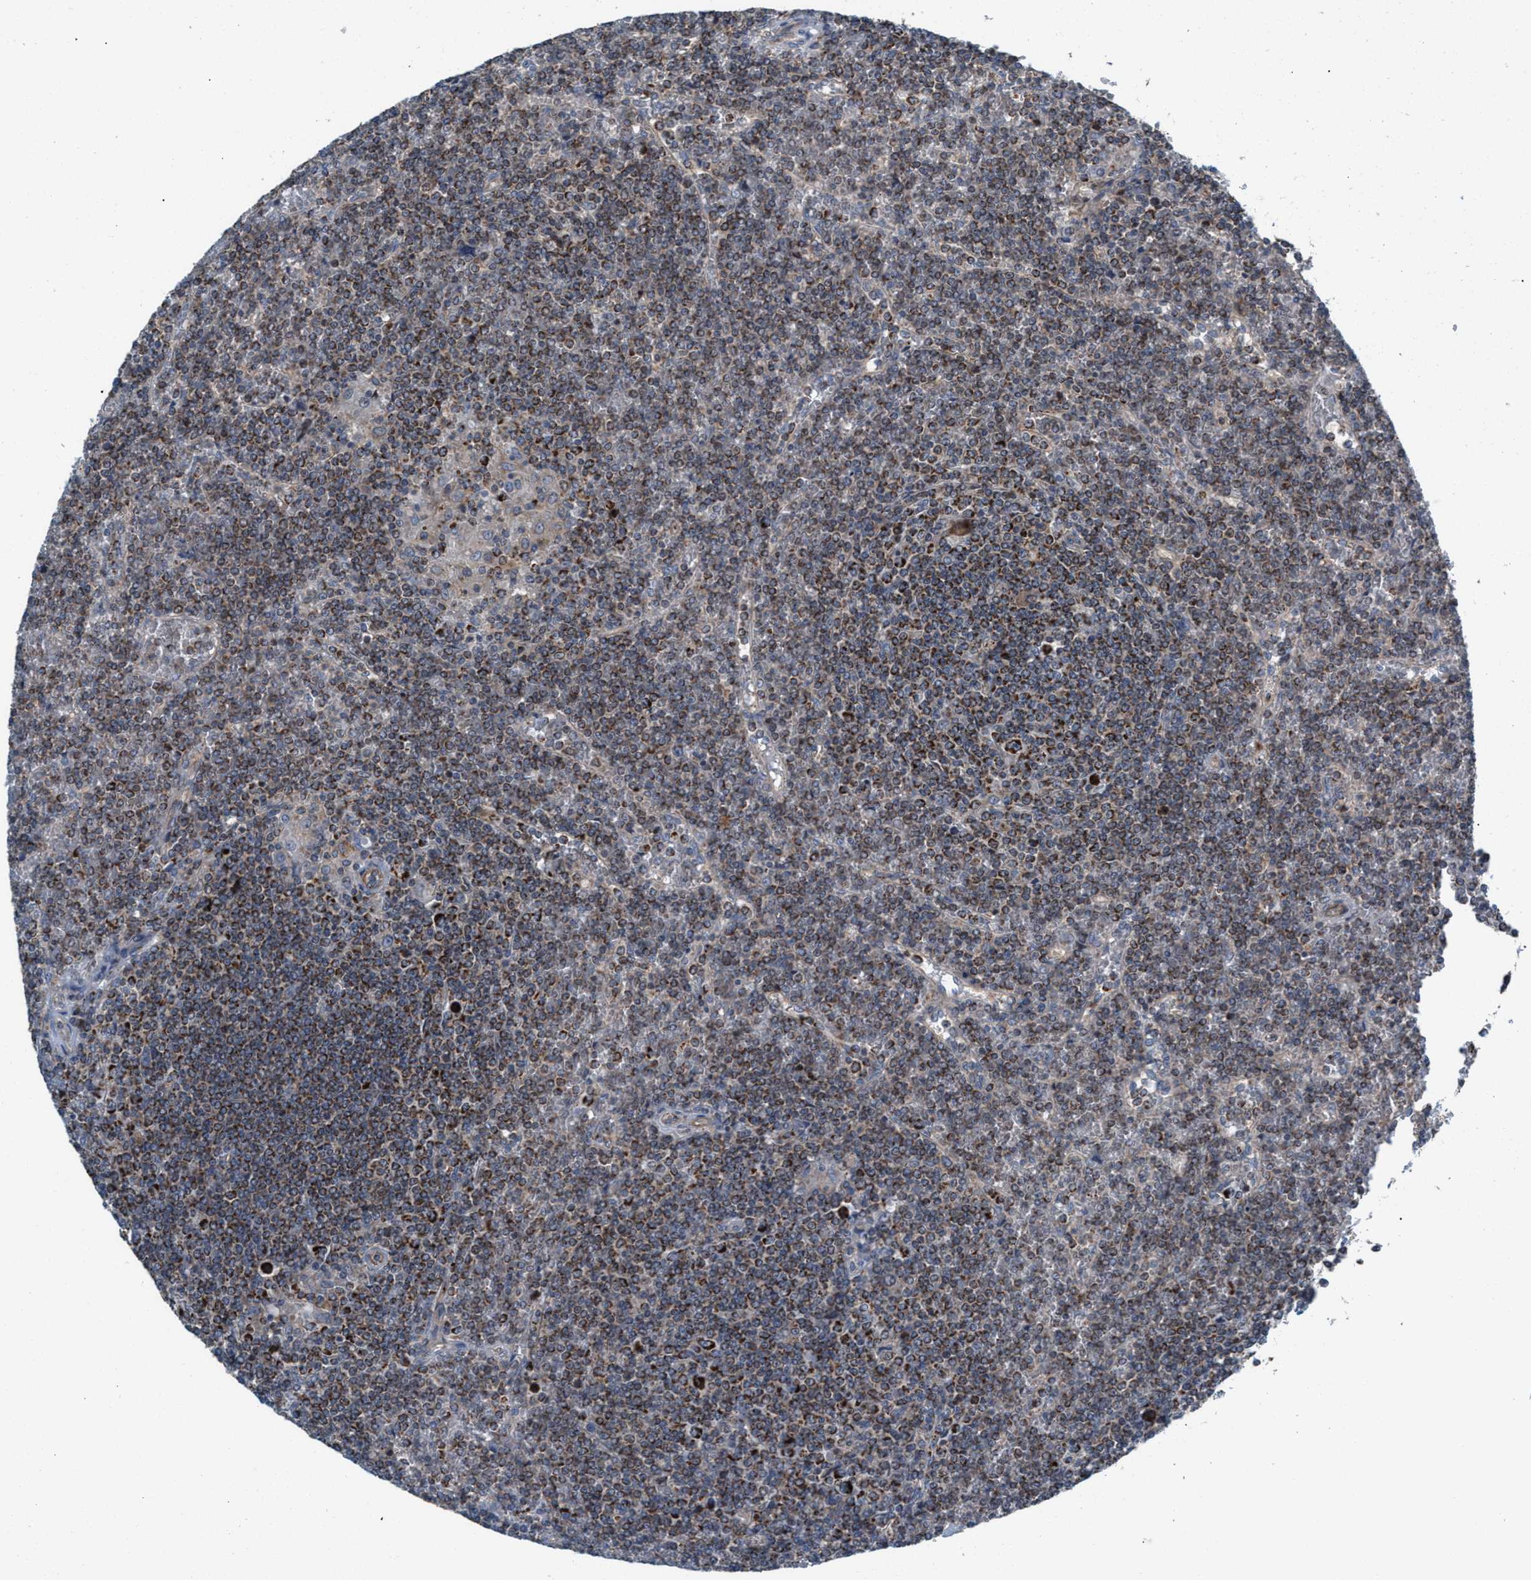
{"staining": {"intensity": "strong", "quantity": ">75%", "location": "cytoplasmic/membranous"}, "tissue": "lymphoma", "cell_type": "Tumor cells", "image_type": "cancer", "snomed": [{"axis": "morphology", "description": "Malignant lymphoma, non-Hodgkin's type, Low grade"}, {"axis": "topography", "description": "Spleen"}], "caption": "A brown stain shows strong cytoplasmic/membranous positivity of a protein in human malignant lymphoma, non-Hodgkin's type (low-grade) tumor cells.", "gene": "MRM1", "patient": {"sex": "female", "age": 19}}